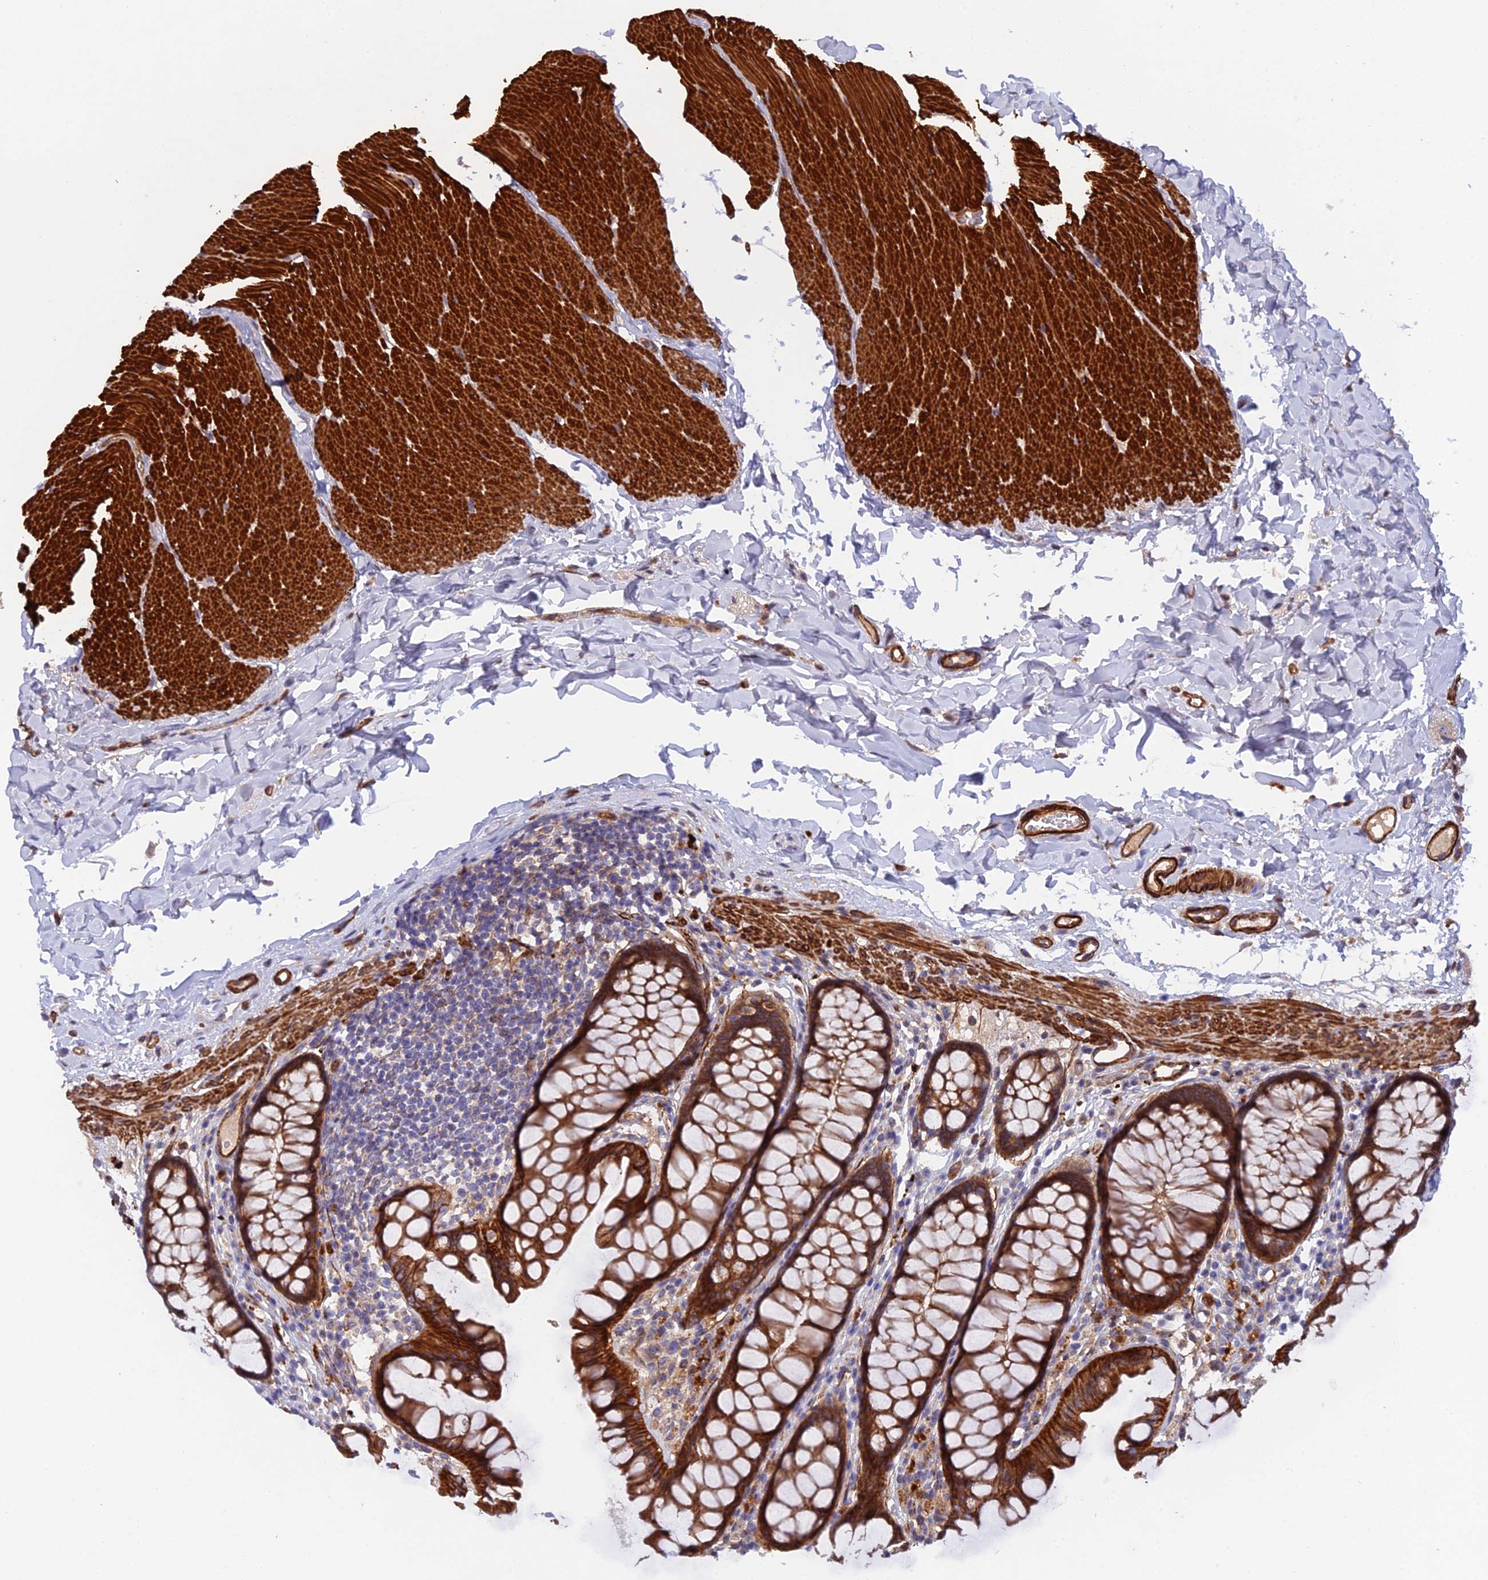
{"staining": {"intensity": "strong", "quantity": ">75%", "location": "cytoplasmic/membranous"}, "tissue": "colon", "cell_type": "Endothelial cells", "image_type": "normal", "snomed": [{"axis": "morphology", "description": "Normal tissue, NOS"}, {"axis": "topography", "description": "Colon"}], "caption": "This histopathology image displays immunohistochemistry staining of unremarkable colon, with high strong cytoplasmic/membranous expression in about >75% of endothelial cells.", "gene": "RALGAPA2", "patient": {"sex": "female", "age": 55}}